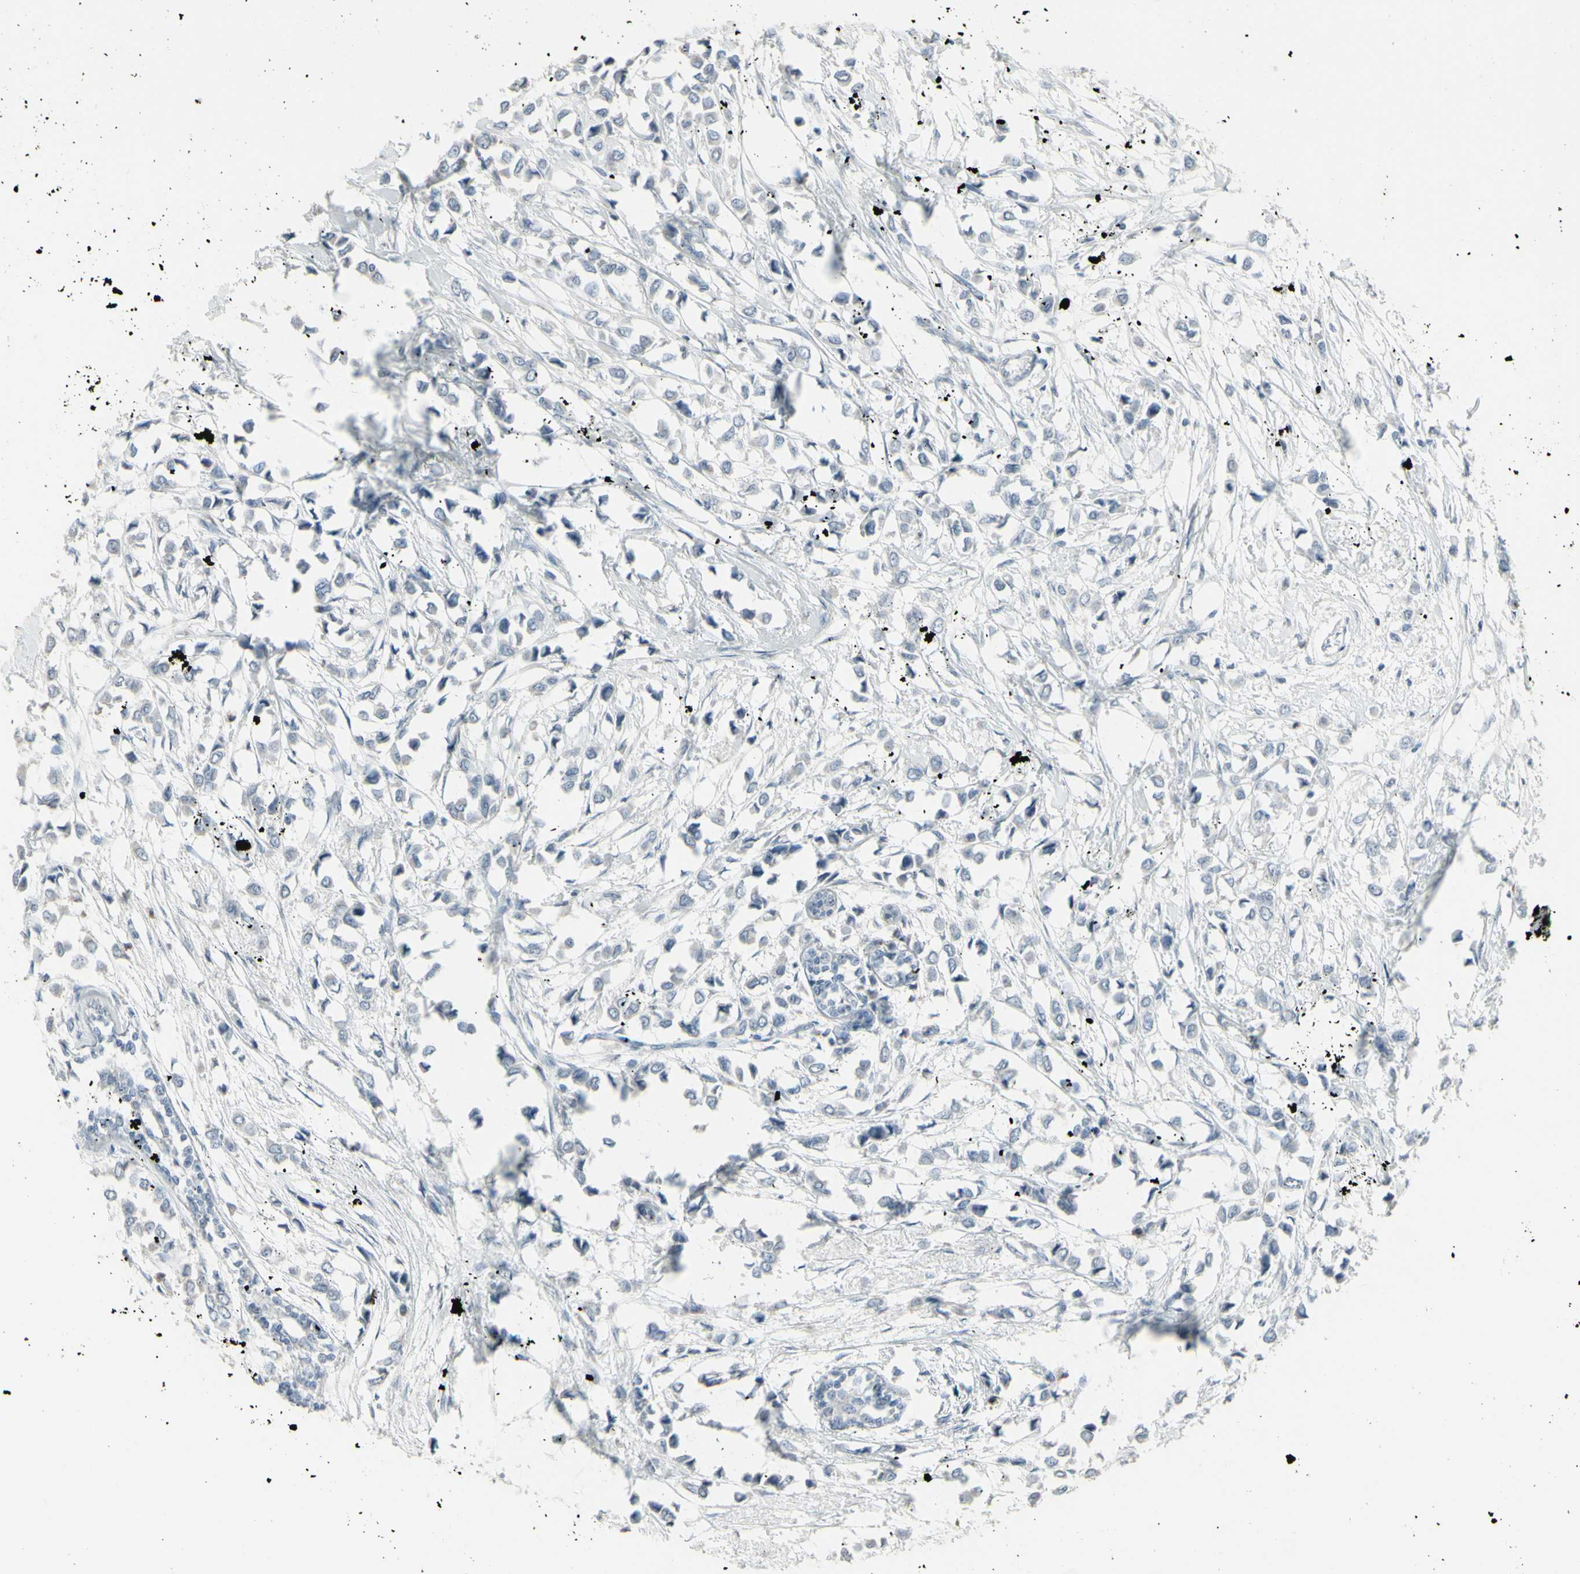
{"staining": {"intensity": "negative", "quantity": "none", "location": "none"}, "tissue": "breast cancer", "cell_type": "Tumor cells", "image_type": "cancer", "snomed": [{"axis": "morphology", "description": "Lobular carcinoma"}, {"axis": "topography", "description": "Breast"}], "caption": "Immunohistochemical staining of breast cancer exhibits no significant staining in tumor cells. The staining is performed using DAB (3,3'-diaminobenzidine) brown chromogen with nuclei counter-stained in using hematoxylin.", "gene": "CD79B", "patient": {"sex": "female", "age": 51}}